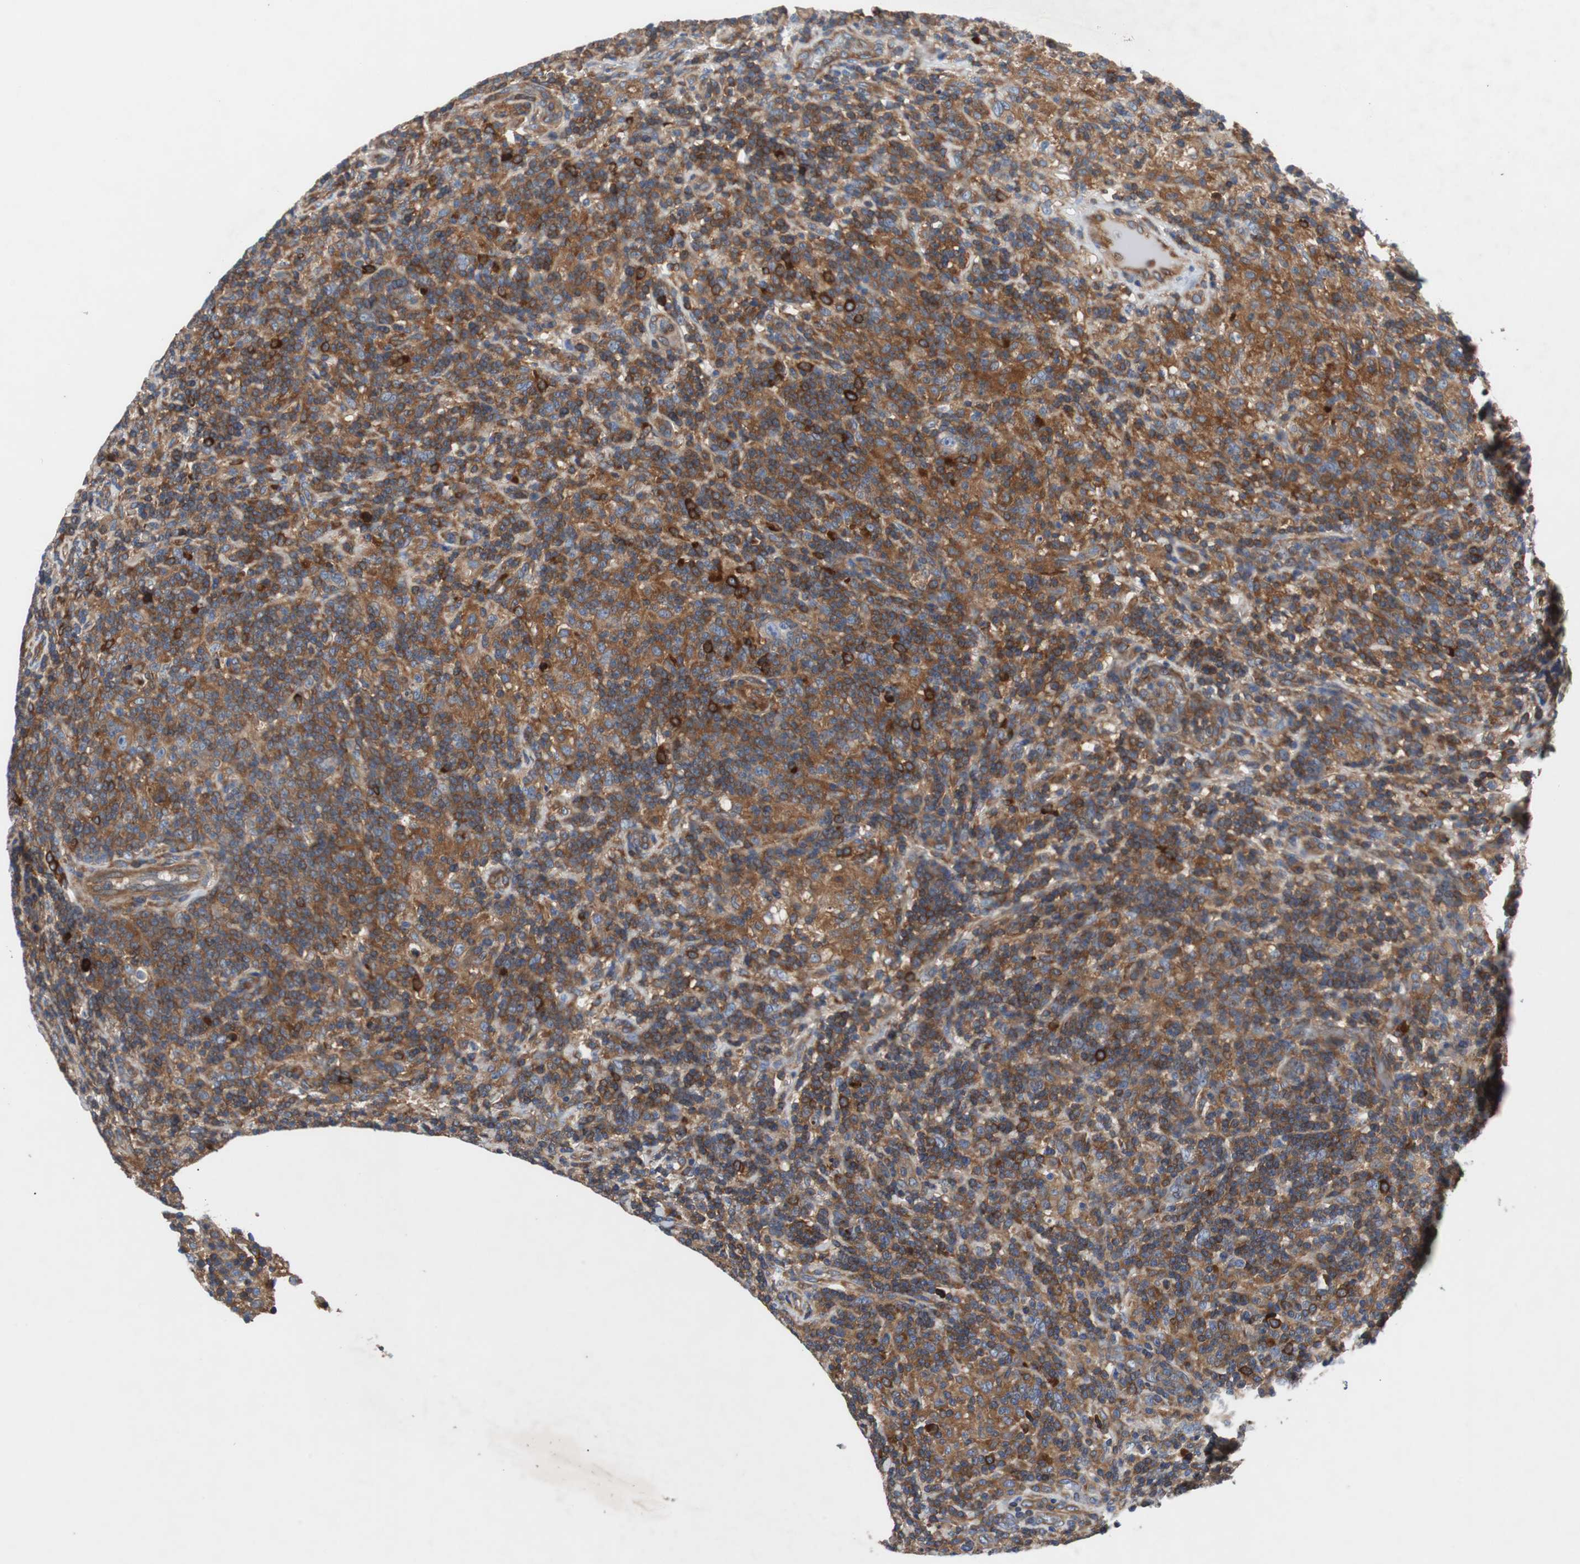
{"staining": {"intensity": "strong", "quantity": ">75%", "location": "cytoplasmic/membranous"}, "tissue": "lymphoma", "cell_type": "Tumor cells", "image_type": "cancer", "snomed": [{"axis": "morphology", "description": "Hodgkin's disease, NOS"}, {"axis": "topography", "description": "Lymph node"}], "caption": "A histopathology image of human lymphoma stained for a protein demonstrates strong cytoplasmic/membranous brown staining in tumor cells. The protein of interest is shown in brown color, while the nuclei are stained blue.", "gene": "GYS1", "patient": {"sex": "male", "age": 70}}